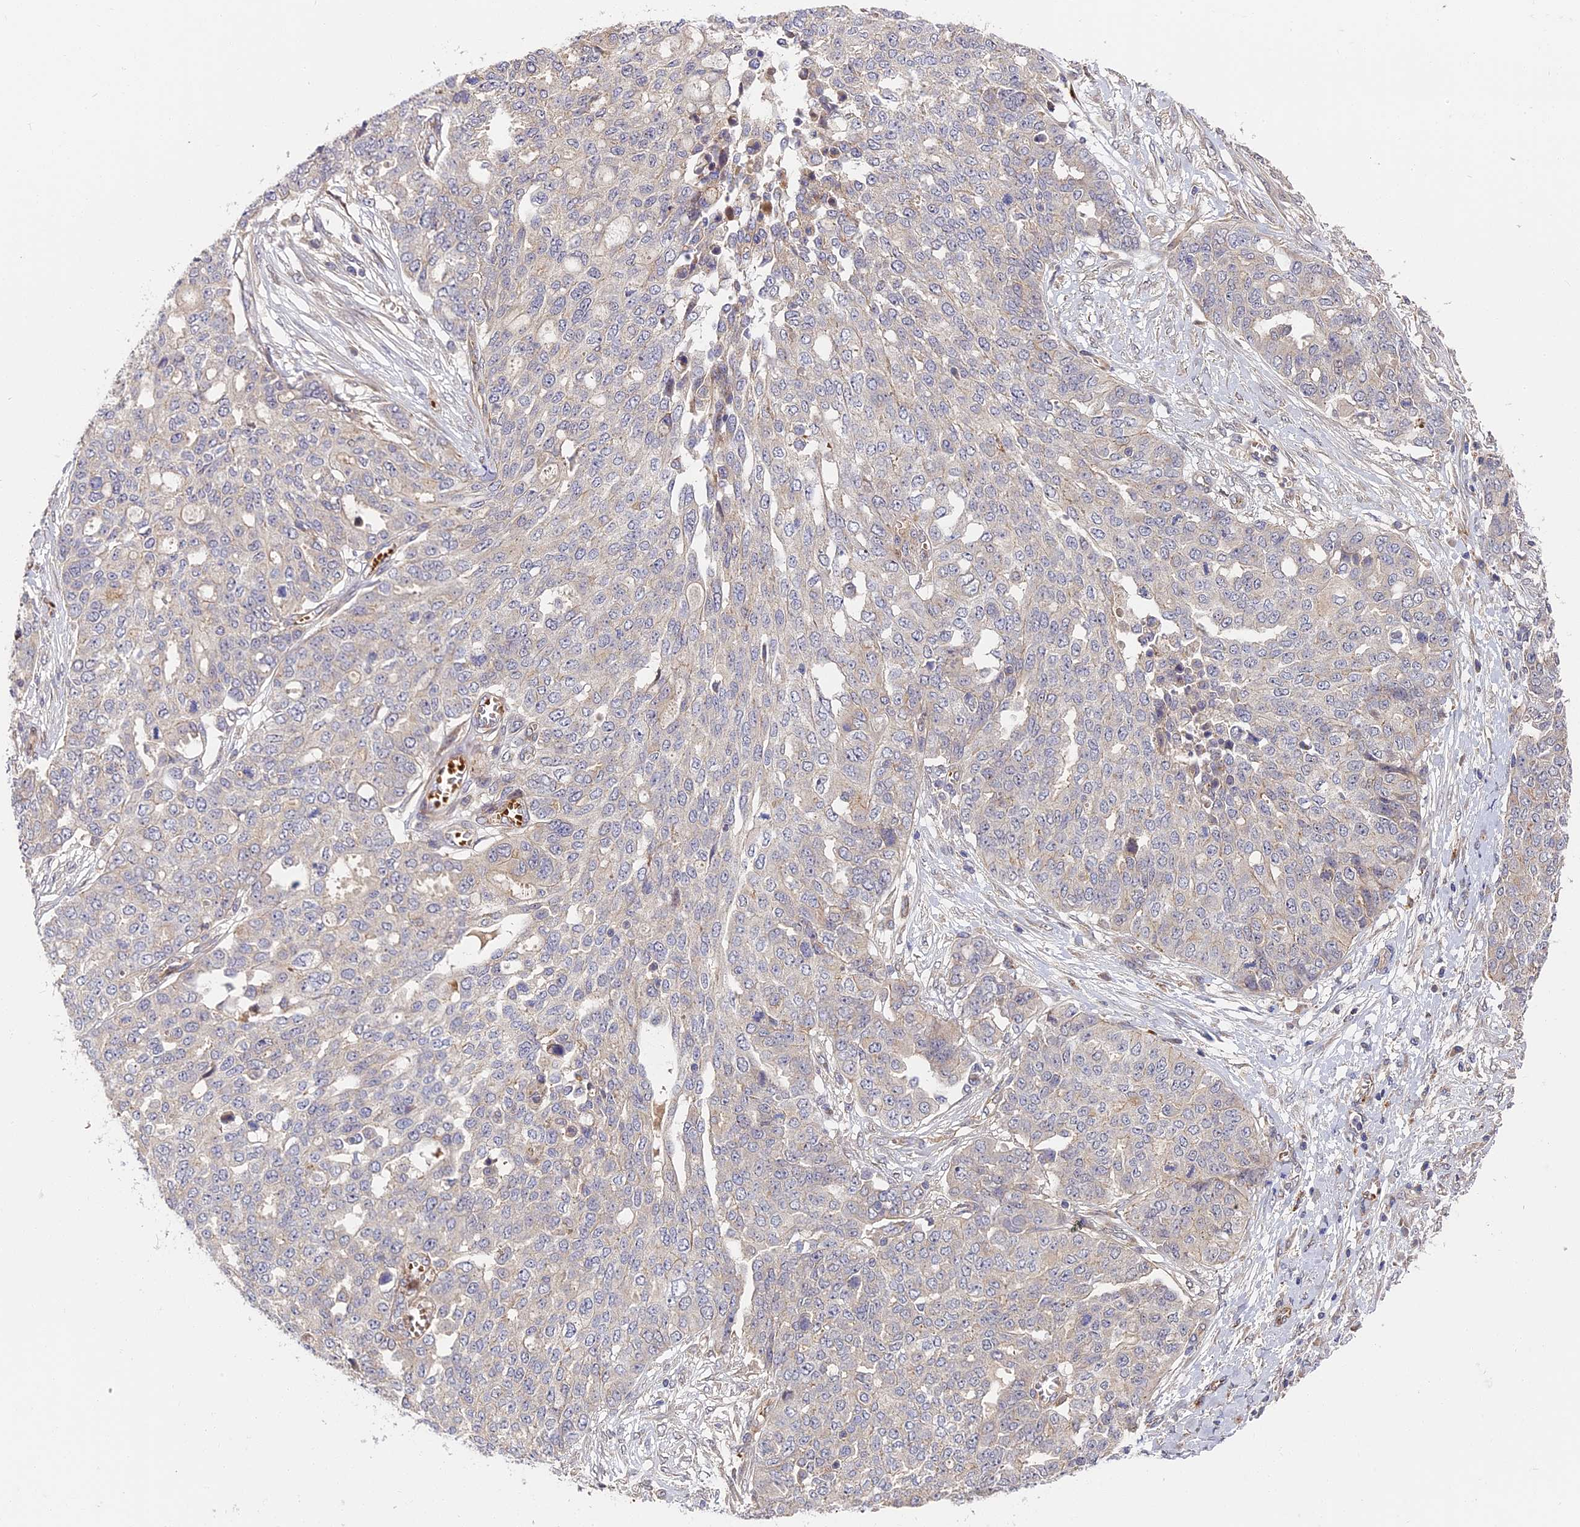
{"staining": {"intensity": "negative", "quantity": "none", "location": "none"}, "tissue": "ovarian cancer", "cell_type": "Tumor cells", "image_type": "cancer", "snomed": [{"axis": "morphology", "description": "Cystadenocarcinoma, serous, NOS"}, {"axis": "topography", "description": "Soft tissue"}, {"axis": "topography", "description": "Ovary"}], "caption": "Immunohistochemistry (IHC) histopathology image of neoplastic tissue: serous cystadenocarcinoma (ovarian) stained with DAB (3,3'-diaminobenzidine) demonstrates no significant protein expression in tumor cells.", "gene": "MISP3", "patient": {"sex": "female", "age": 57}}